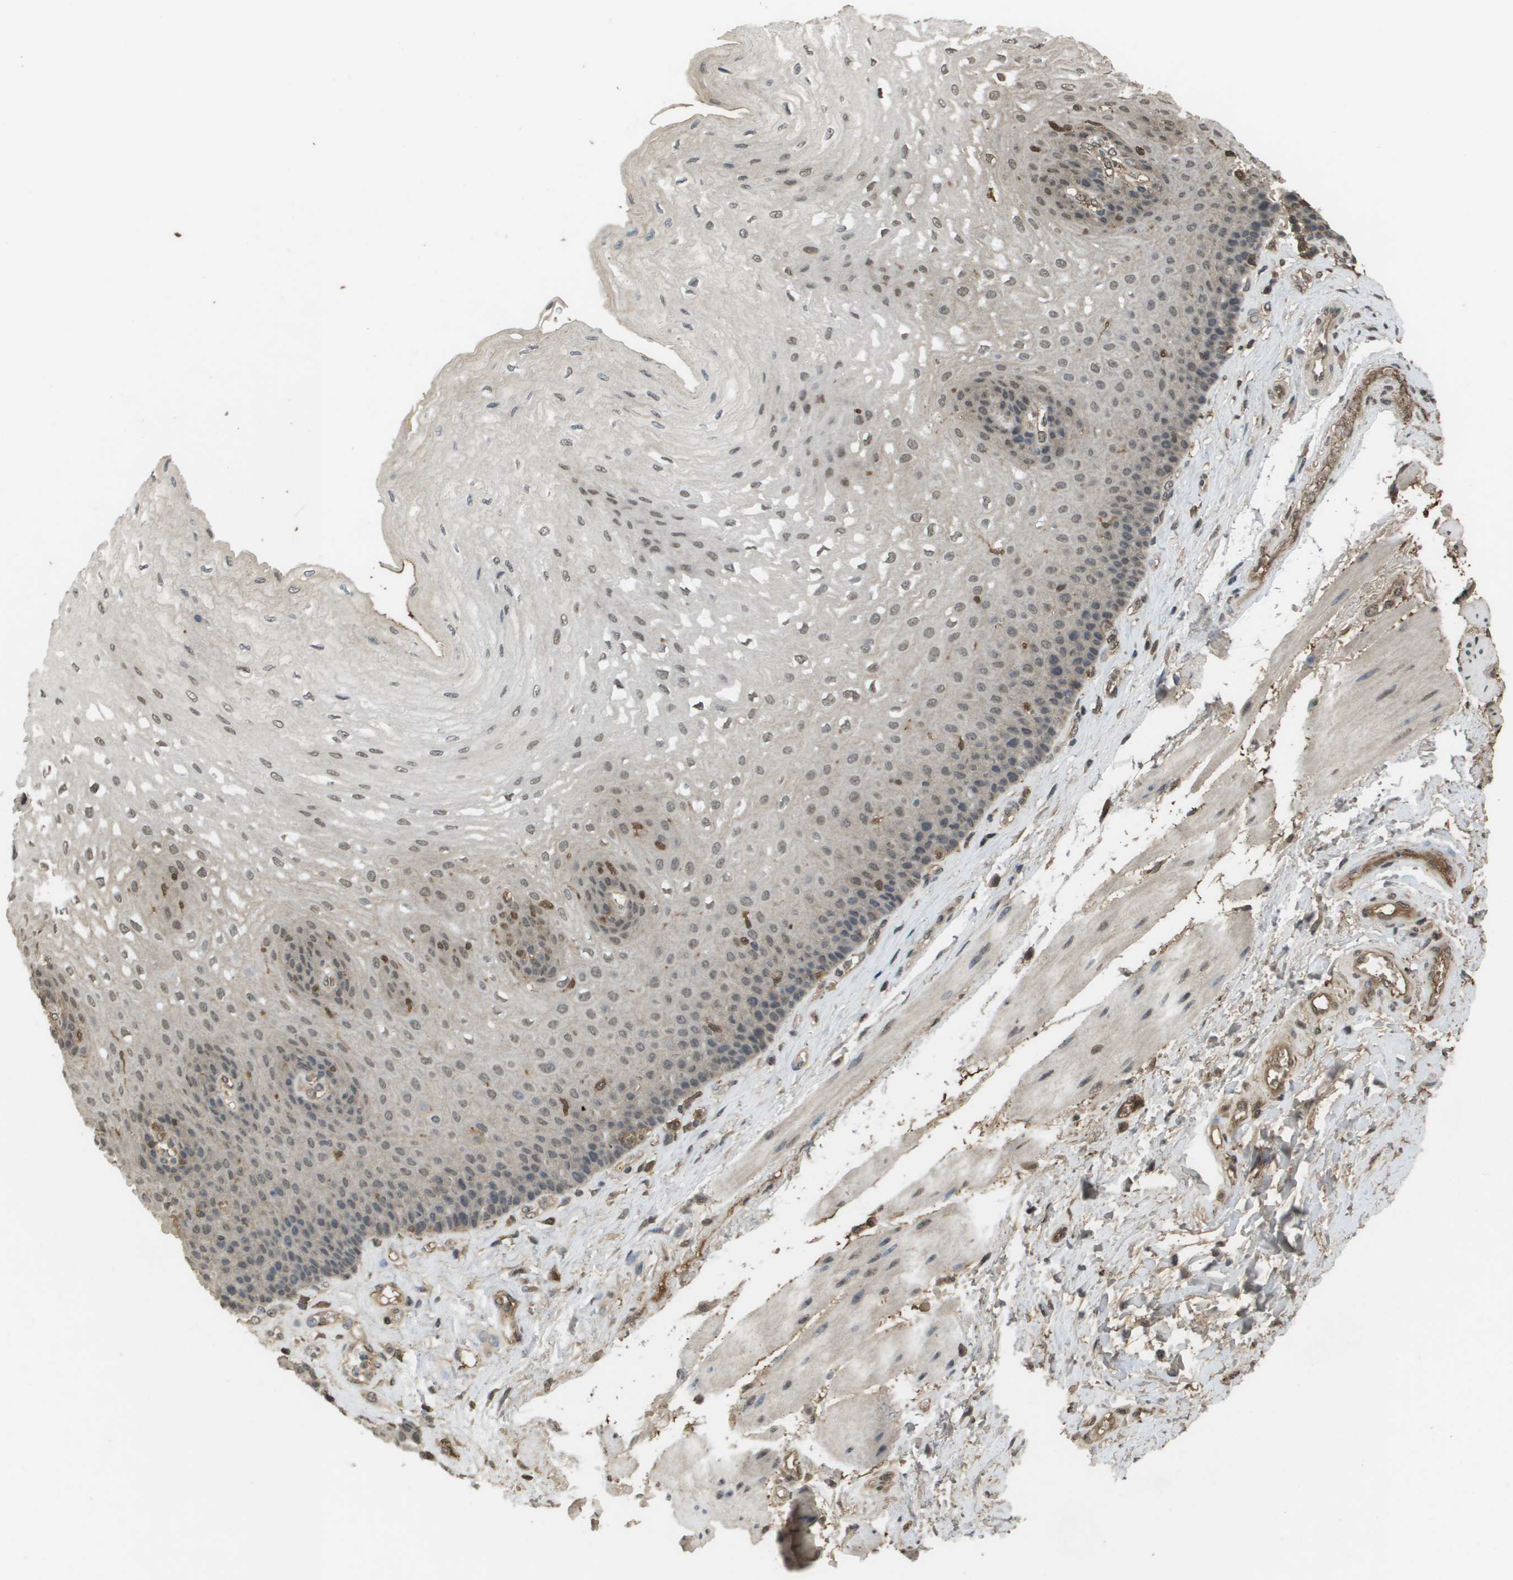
{"staining": {"intensity": "moderate", "quantity": ">75%", "location": "nuclear"}, "tissue": "esophagus", "cell_type": "Squamous epithelial cells", "image_type": "normal", "snomed": [{"axis": "morphology", "description": "Normal tissue, NOS"}, {"axis": "topography", "description": "Esophagus"}], "caption": "A medium amount of moderate nuclear staining is present in about >75% of squamous epithelial cells in unremarkable esophagus.", "gene": "NDRG2", "patient": {"sex": "female", "age": 72}}